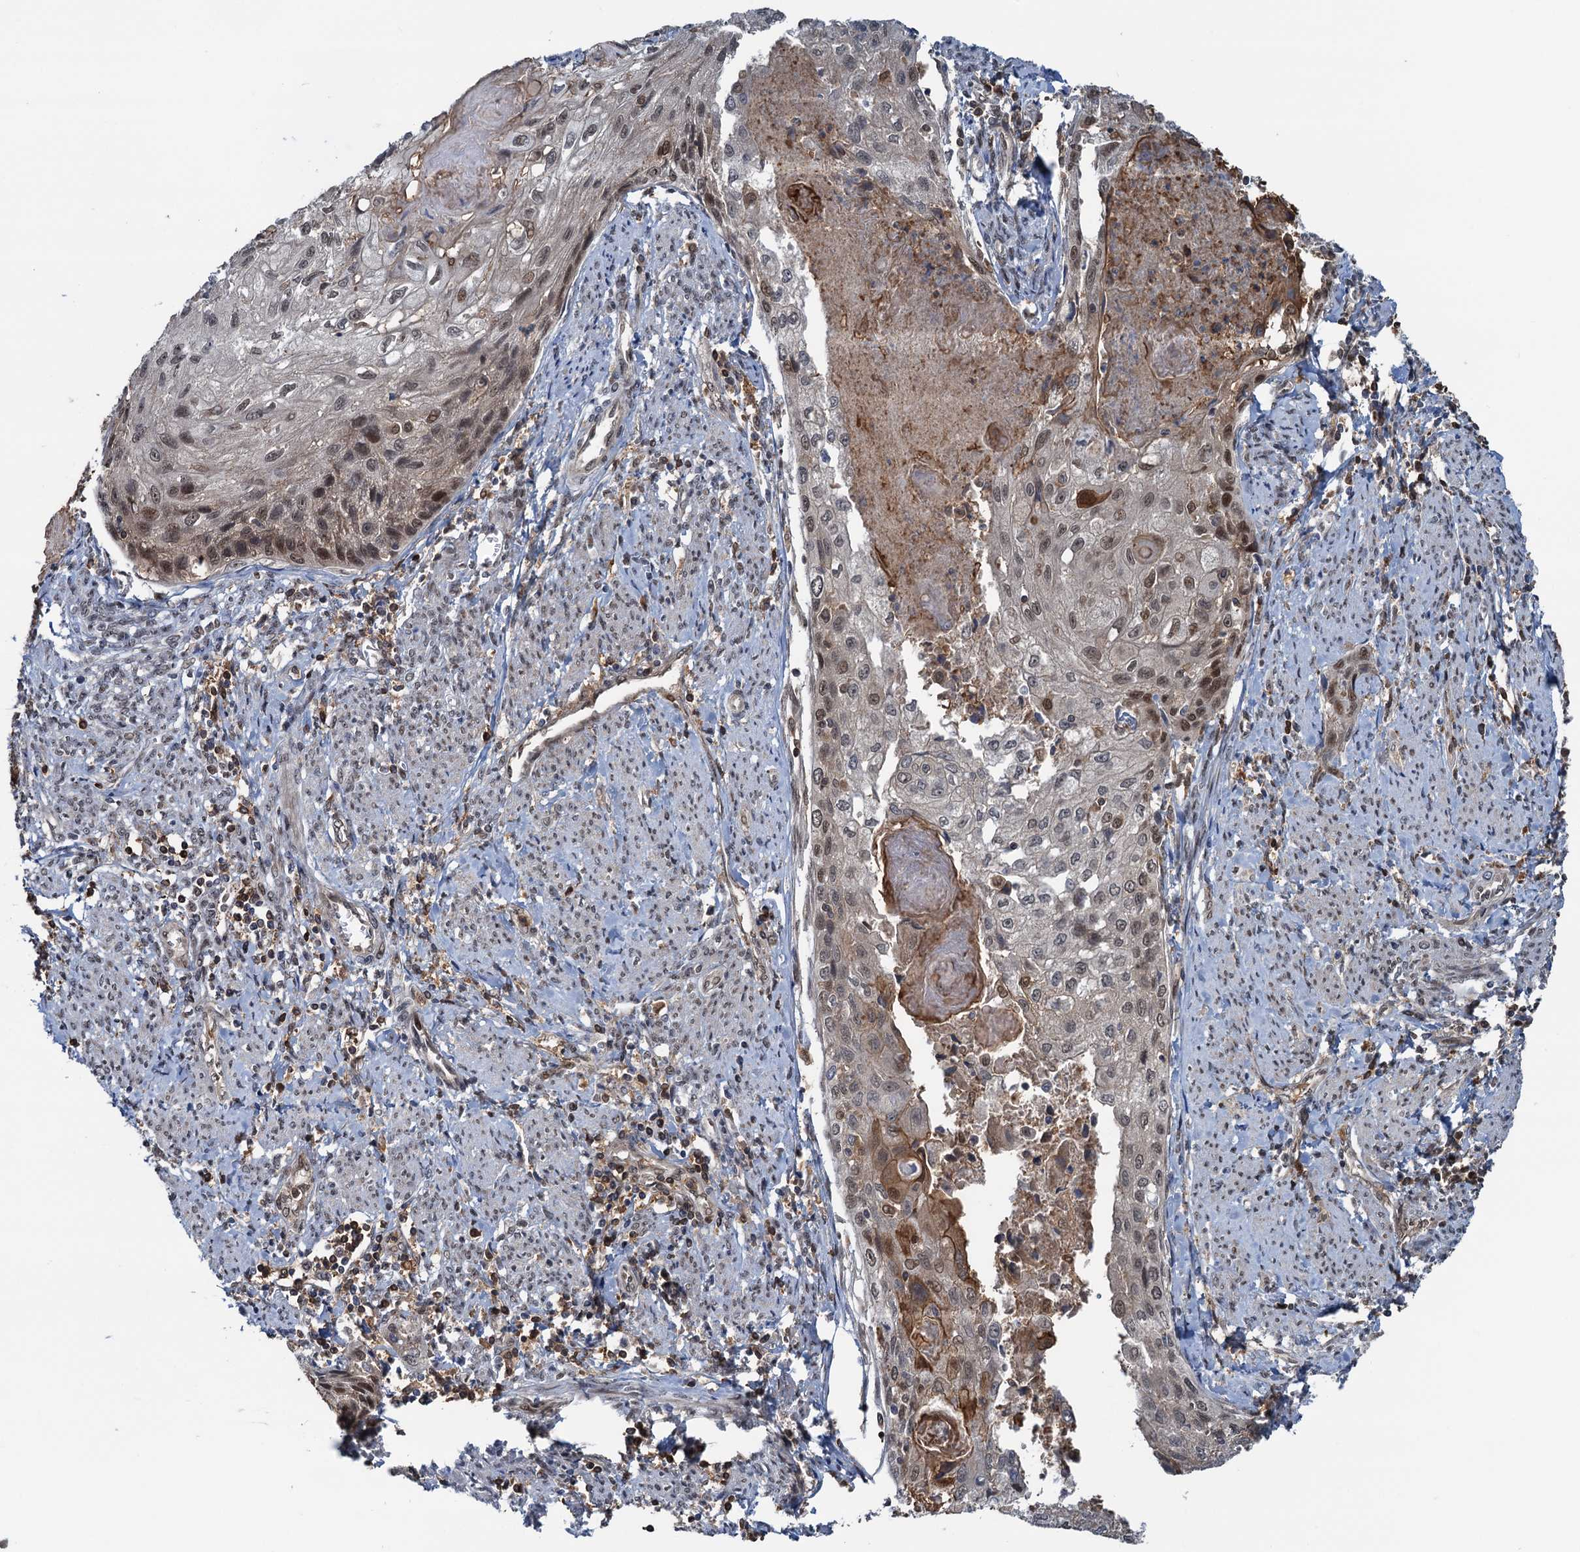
{"staining": {"intensity": "moderate", "quantity": ">75%", "location": "cytoplasmic/membranous,nuclear"}, "tissue": "cervical cancer", "cell_type": "Tumor cells", "image_type": "cancer", "snomed": [{"axis": "morphology", "description": "Squamous cell carcinoma, NOS"}, {"axis": "topography", "description": "Cervix"}], "caption": "Squamous cell carcinoma (cervical) stained for a protein reveals moderate cytoplasmic/membranous and nuclear positivity in tumor cells. Using DAB (3,3'-diaminobenzidine) (brown) and hematoxylin (blue) stains, captured at high magnification using brightfield microscopy.", "gene": "ZNF609", "patient": {"sex": "female", "age": 67}}